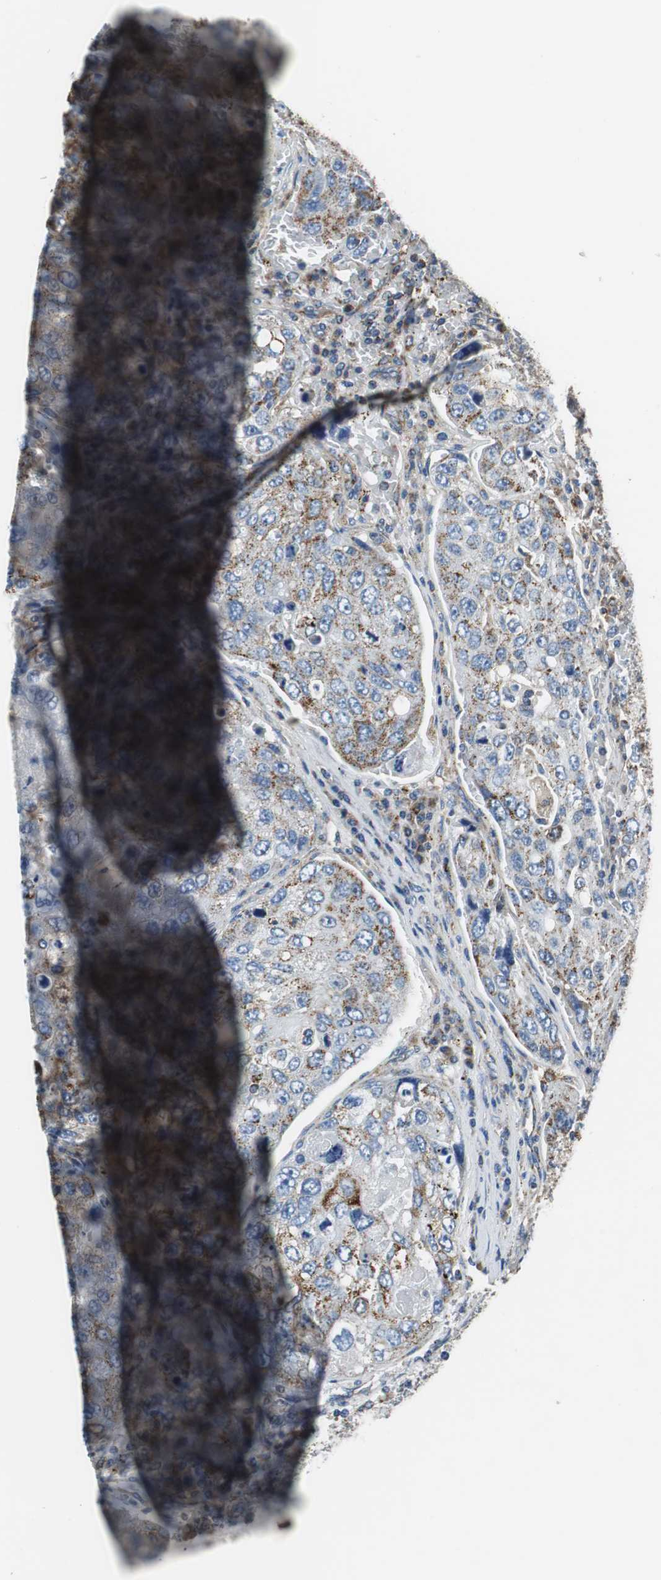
{"staining": {"intensity": "strong", "quantity": "25%-75%", "location": "cytoplasmic/membranous"}, "tissue": "urothelial cancer", "cell_type": "Tumor cells", "image_type": "cancer", "snomed": [{"axis": "morphology", "description": "Urothelial carcinoma, High grade"}, {"axis": "topography", "description": "Lymph node"}, {"axis": "topography", "description": "Urinary bladder"}], "caption": "High-magnification brightfield microscopy of urothelial cancer stained with DAB (3,3'-diaminobenzidine) (brown) and counterstained with hematoxylin (blue). tumor cells exhibit strong cytoplasmic/membranous staining is identified in approximately25%-75% of cells.", "gene": "GSTK1", "patient": {"sex": "male", "age": 51}}